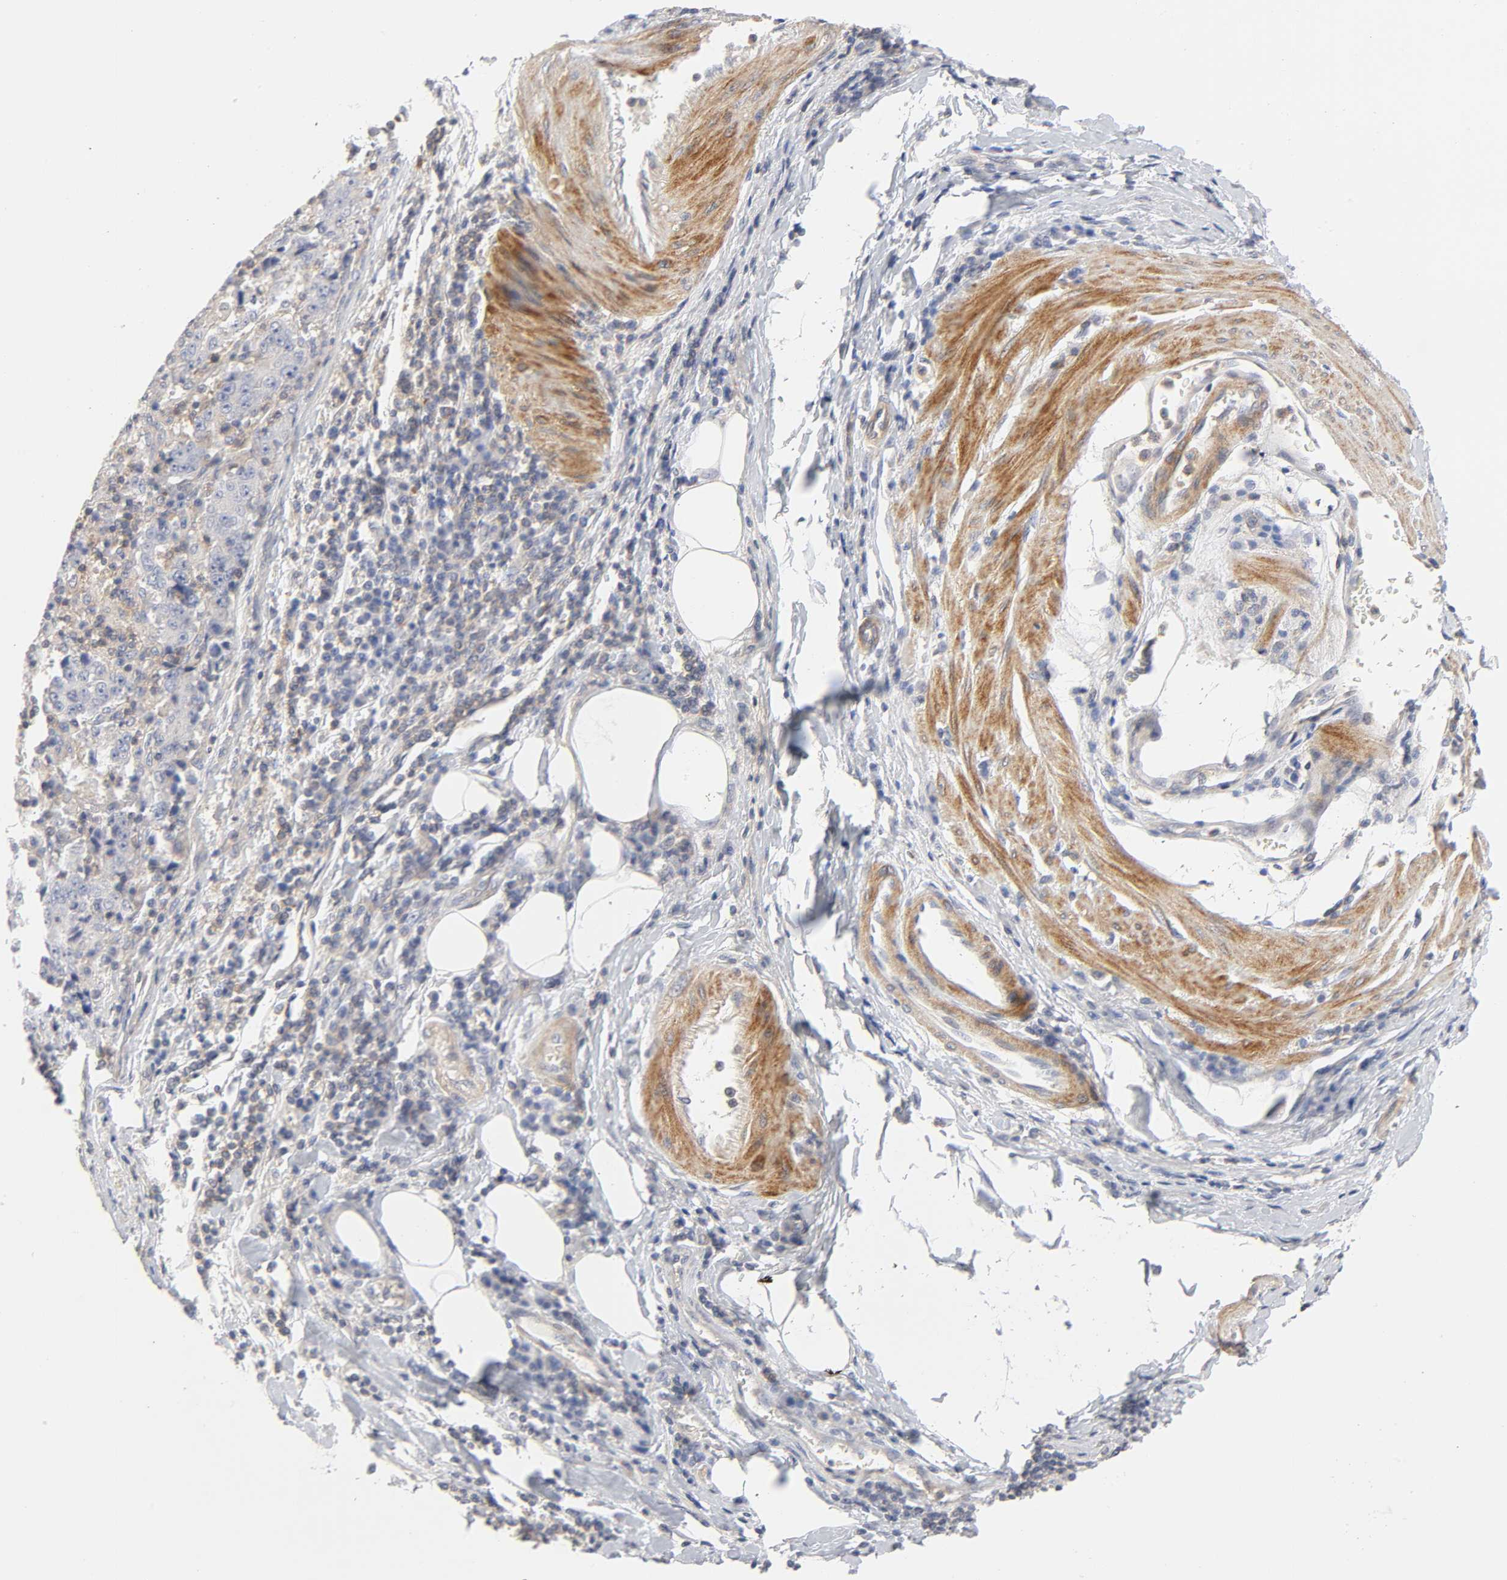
{"staining": {"intensity": "negative", "quantity": "none", "location": "none"}, "tissue": "stomach cancer", "cell_type": "Tumor cells", "image_type": "cancer", "snomed": [{"axis": "morphology", "description": "Normal tissue, NOS"}, {"axis": "morphology", "description": "Adenocarcinoma, NOS"}, {"axis": "topography", "description": "Stomach, upper"}, {"axis": "topography", "description": "Stomach"}], "caption": "DAB (3,3'-diaminobenzidine) immunohistochemical staining of human stomach adenocarcinoma demonstrates no significant expression in tumor cells.", "gene": "ROCK1", "patient": {"sex": "male", "age": 59}}